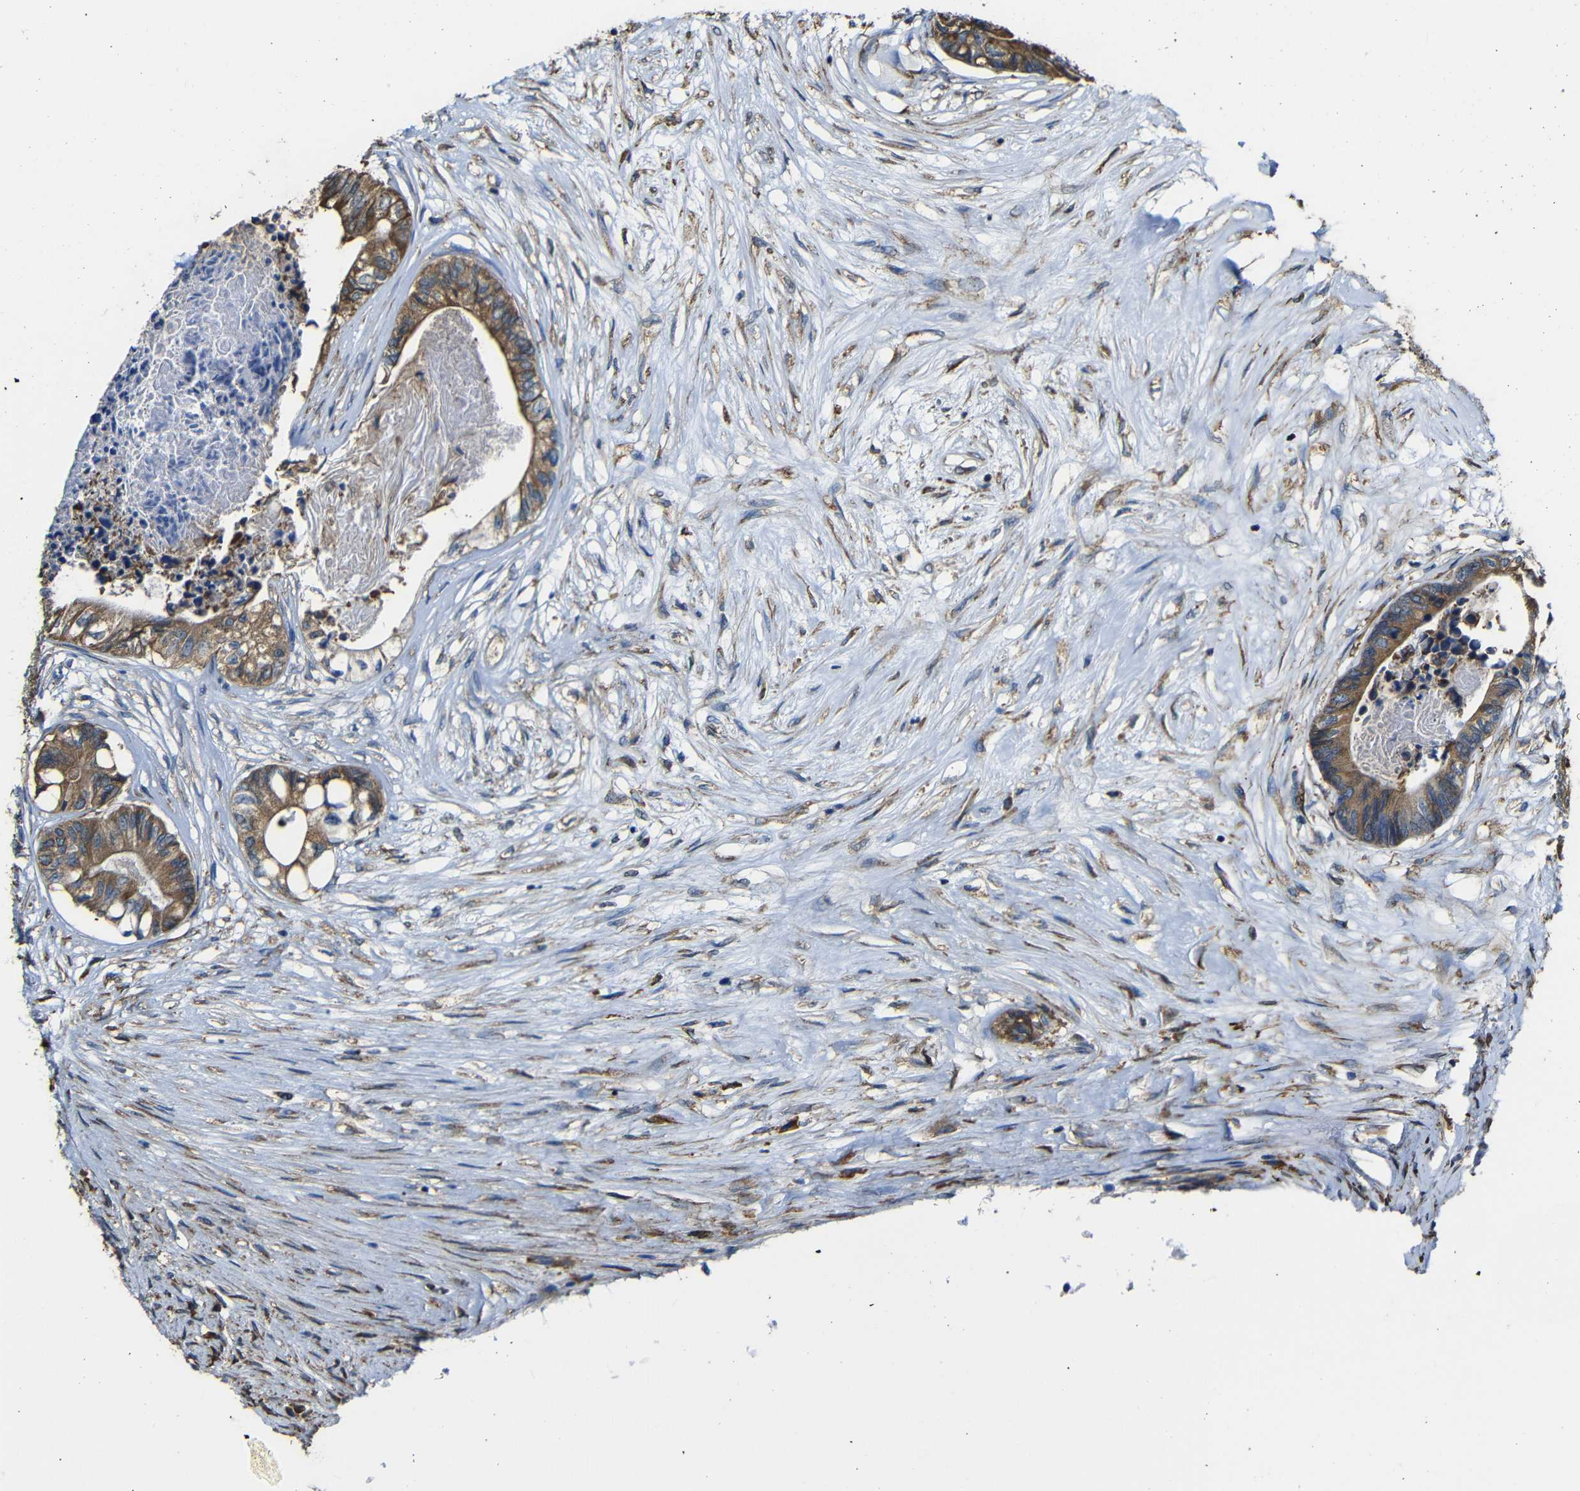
{"staining": {"intensity": "moderate", "quantity": ">75%", "location": "cytoplasmic/membranous"}, "tissue": "colorectal cancer", "cell_type": "Tumor cells", "image_type": "cancer", "snomed": [{"axis": "morphology", "description": "Adenocarcinoma, NOS"}, {"axis": "topography", "description": "Rectum"}], "caption": "Protein positivity by immunohistochemistry displays moderate cytoplasmic/membranous staining in approximately >75% of tumor cells in colorectal cancer (adenocarcinoma).", "gene": "PPIB", "patient": {"sex": "male", "age": 63}}